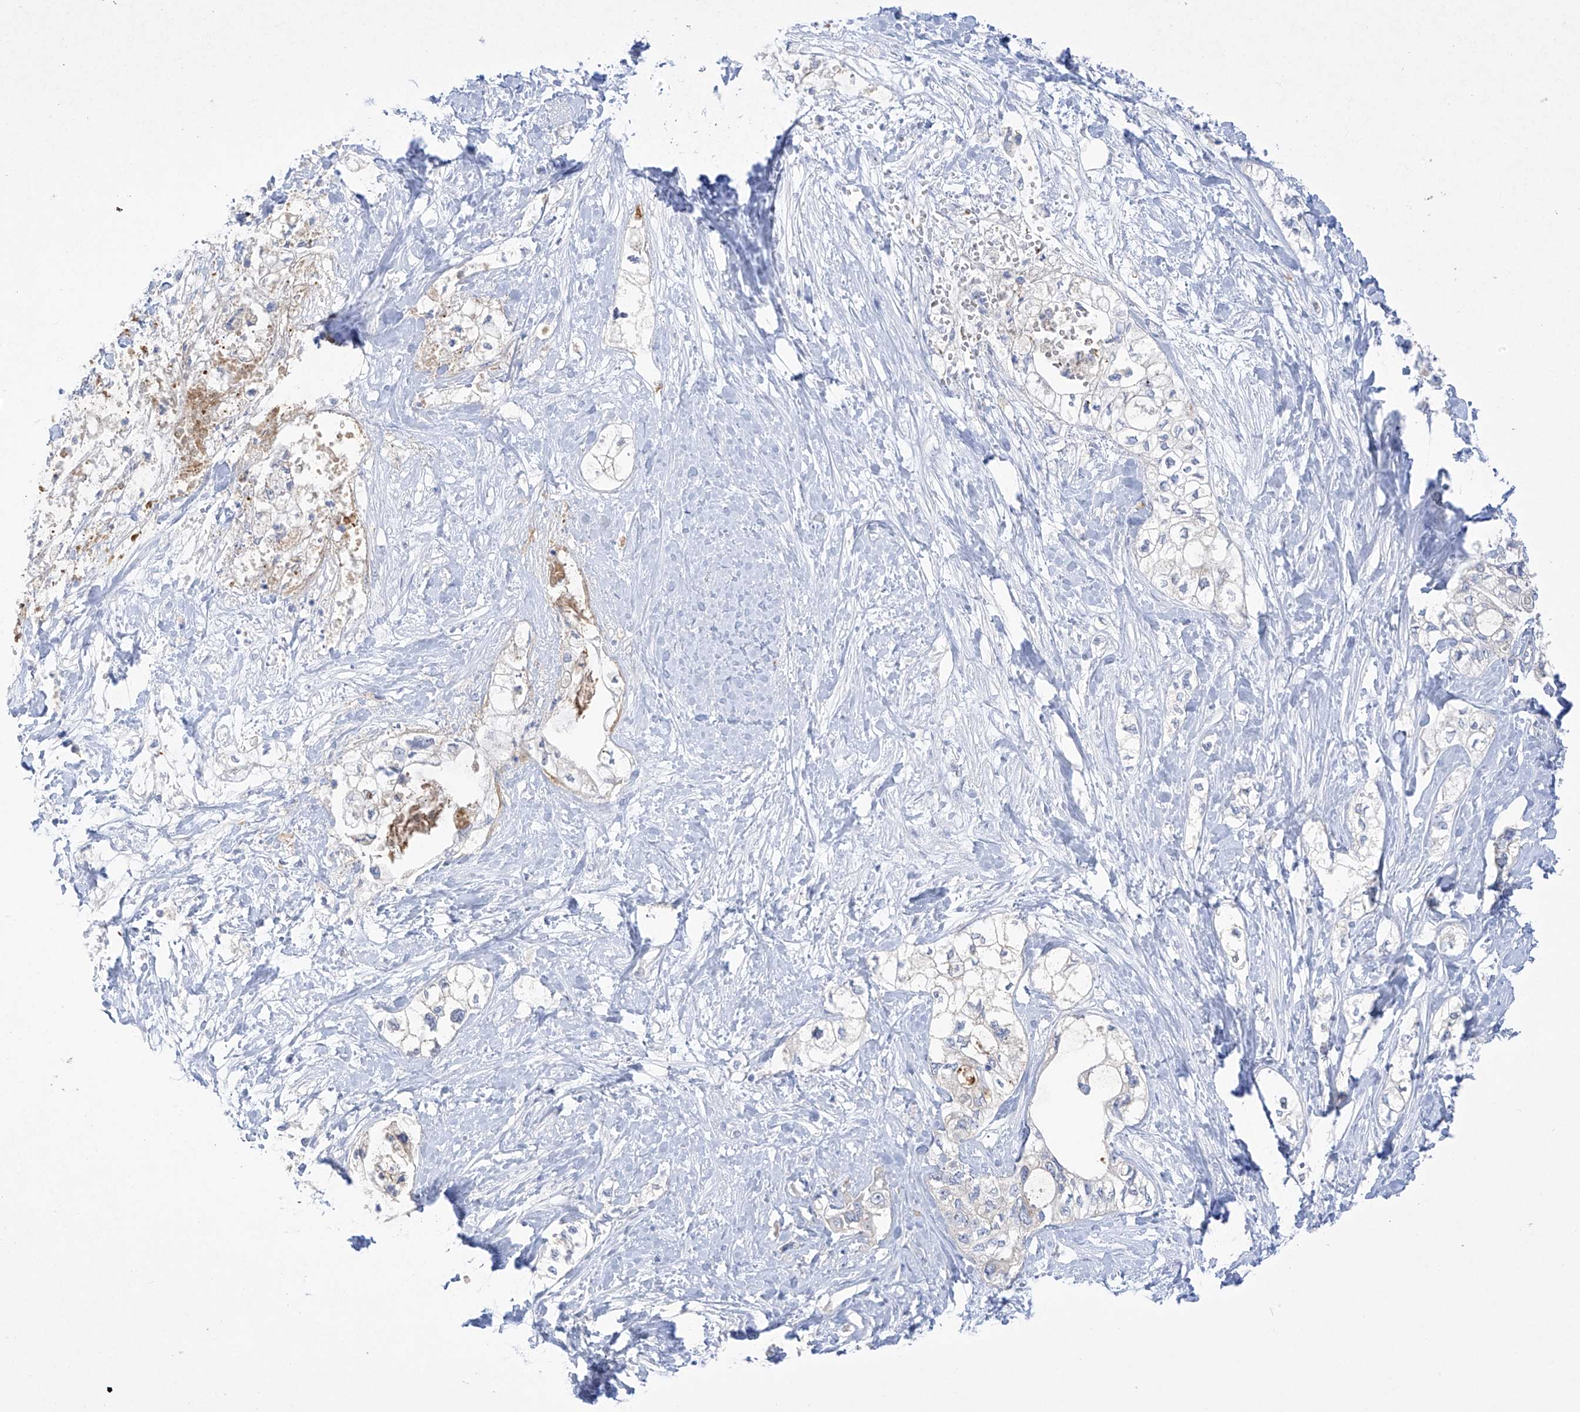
{"staining": {"intensity": "negative", "quantity": "none", "location": "none"}, "tissue": "pancreatic cancer", "cell_type": "Tumor cells", "image_type": "cancer", "snomed": [{"axis": "morphology", "description": "Adenocarcinoma, NOS"}, {"axis": "topography", "description": "Pancreas"}], "caption": "This histopathology image is of pancreatic adenocarcinoma stained with immunohistochemistry to label a protein in brown with the nuclei are counter-stained blue. There is no positivity in tumor cells. (Immunohistochemistry, brightfield microscopy, high magnification).", "gene": "METTL18", "patient": {"sex": "male", "age": 70}}